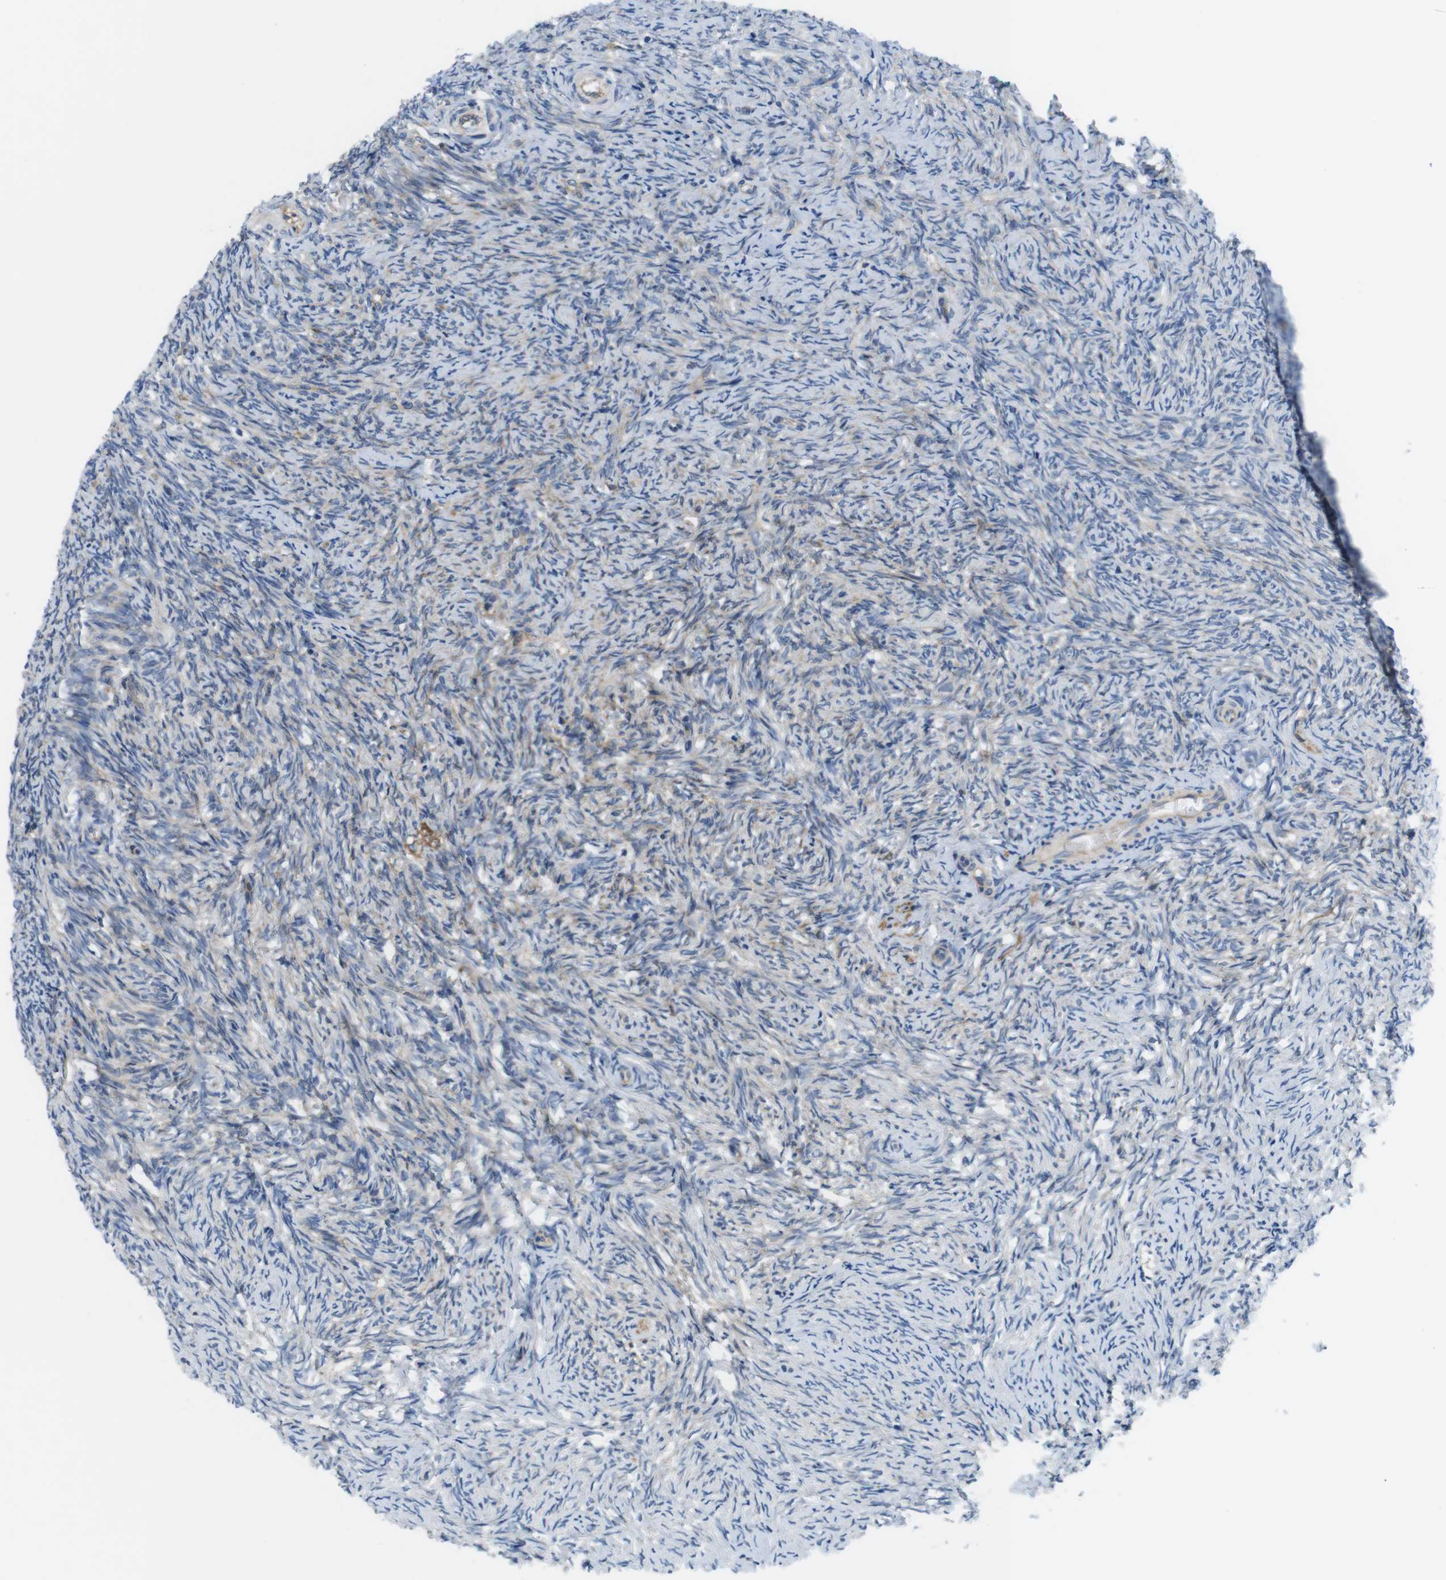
{"staining": {"intensity": "moderate", "quantity": ">75%", "location": "cytoplasmic/membranous"}, "tissue": "ovary", "cell_type": "Follicle cells", "image_type": "normal", "snomed": [{"axis": "morphology", "description": "Normal tissue, NOS"}, {"axis": "topography", "description": "Ovary"}], "caption": "Ovary stained with a brown dye exhibits moderate cytoplasmic/membranous positive expression in about >75% of follicle cells.", "gene": "DCLK1", "patient": {"sex": "female", "age": 41}}